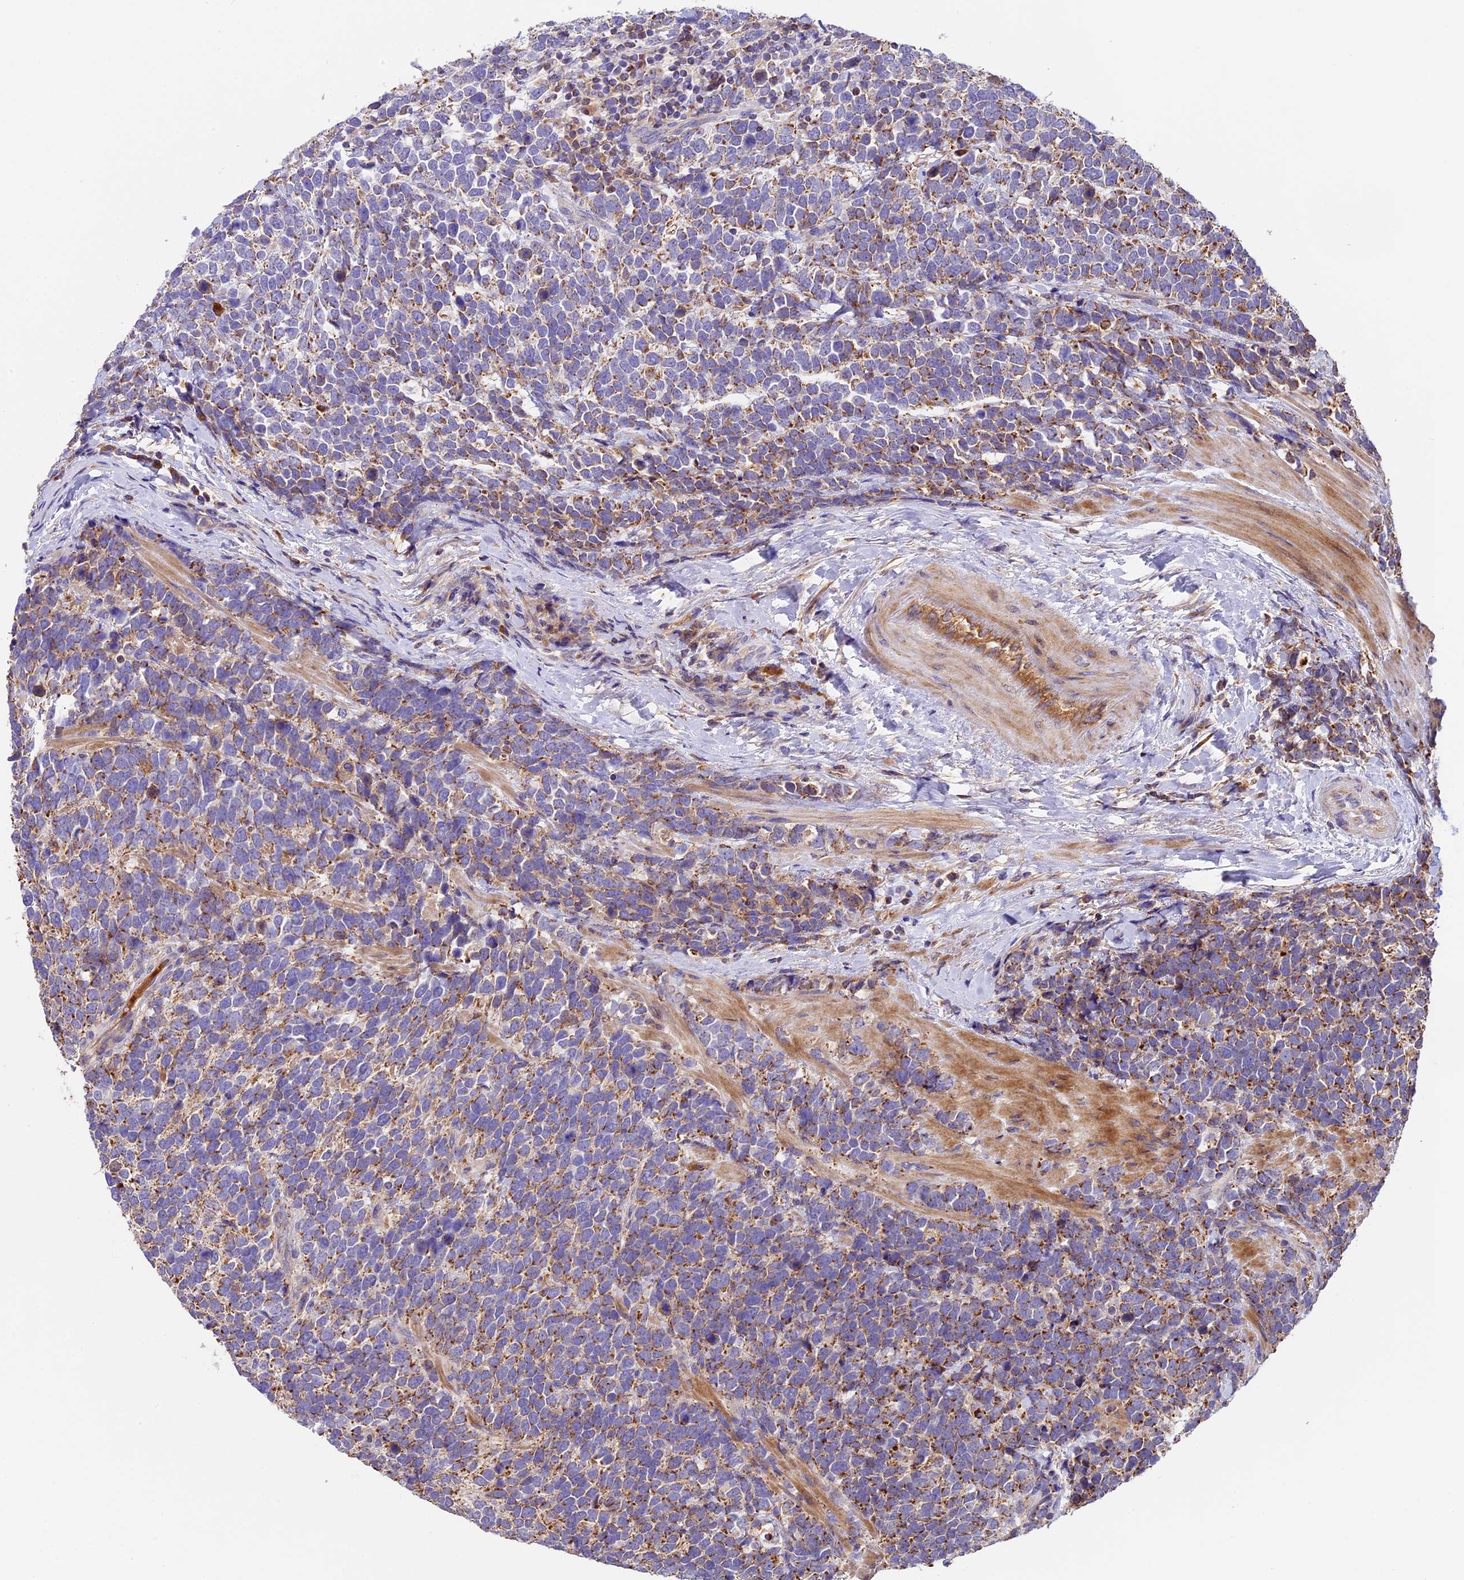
{"staining": {"intensity": "moderate", "quantity": ">75%", "location": "cytoplasmic/membranous"}, "tissue": "urothelial cancer", "cell_type": "Tumor cells", "image_type": "cancer", "snomed": [{"axis": "morphology", "description": "Urothelial carcinoma, High grade"}, {"axis": "topography", "description": "Urinary bladder"}], "caption": "IHC micrograph of neoplastic tissue: urothelial carcinoma (high-grade) stained using IHC displays medium levels of moderate protein expression localized specifically in the cytoplasmic/membranous of tumor cells, appearing as a cytoplasmic/membranous brown color.", "gene": "OCEL1", "patient": {"sex": "female", "age": 82}}